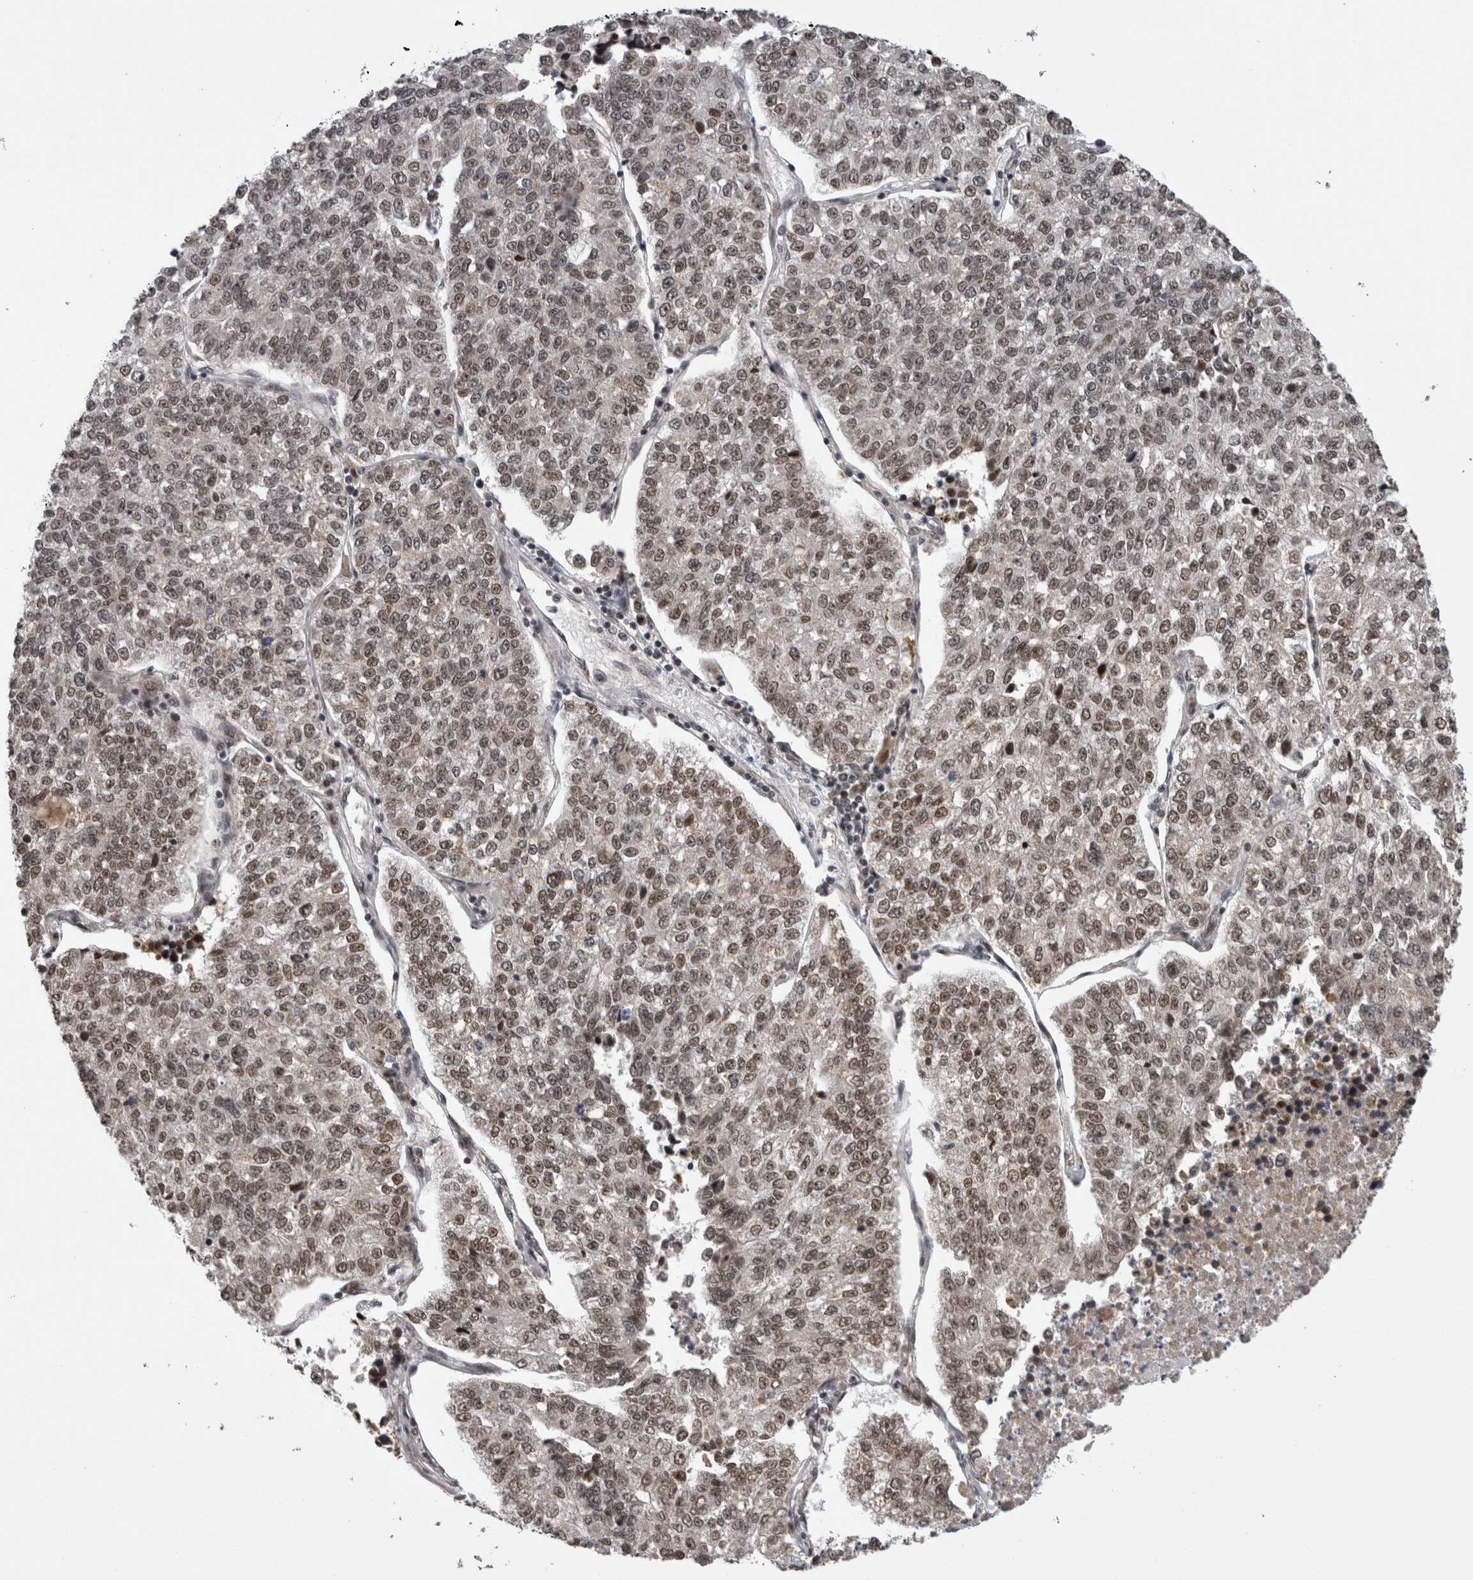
{"staining": {"intensity": "weak", "quantity": ">75%", "location": "nuclear"}, "tissue": "lung cancer", "cell_type": "Tumor cells", "image_type": "cancer", "snomed": [{"axis": "morphology", "description": "Adenocarcinoma, NOS"}, {"axis": "topography", "description": "Lung"}], "caption": "Human lung adenocarcinoma stained with a brown dye reveals weak nuclear positive expression in approximately >75% of tumor cells.", "gene": "CPSF2", "patient": {"sex": "male", "age": 49}}